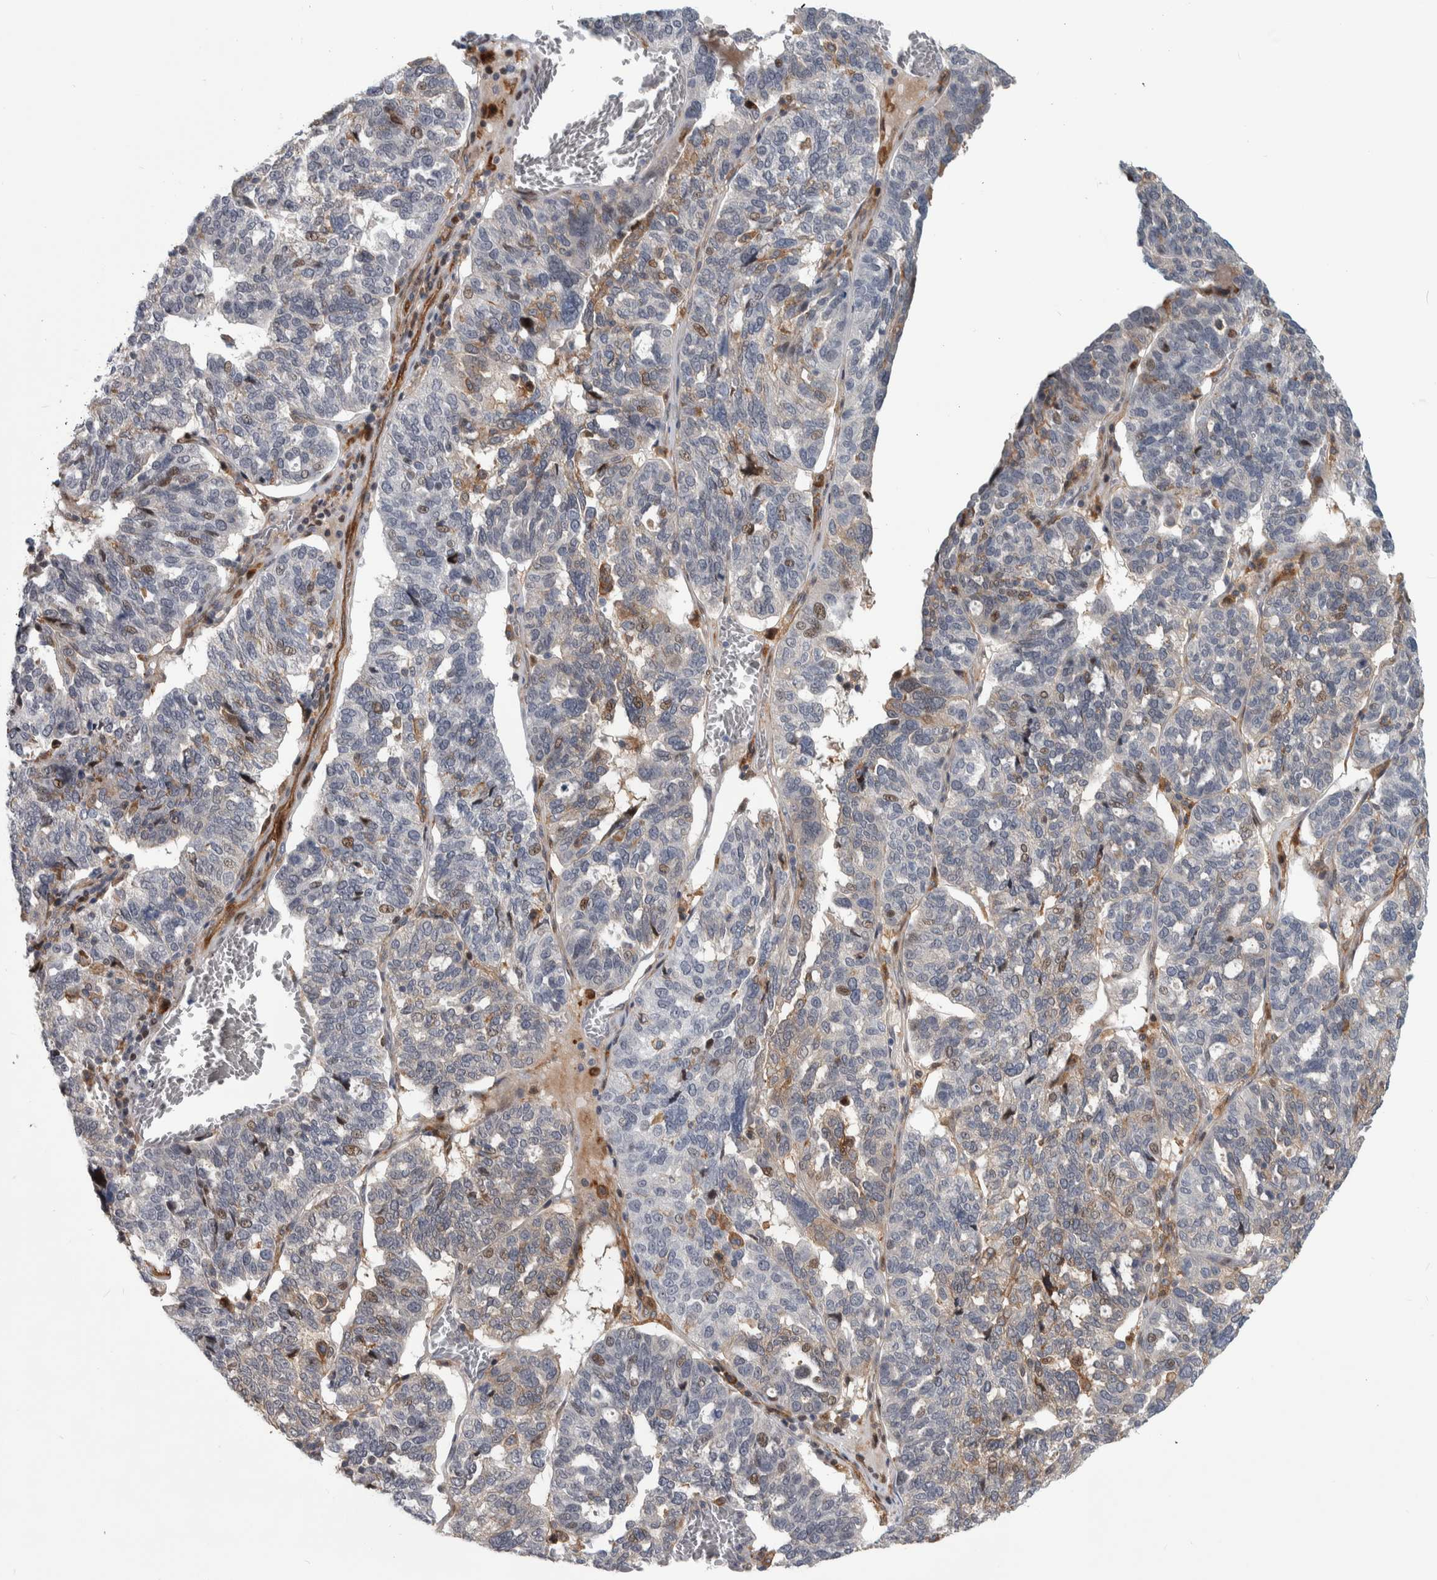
{"staining": {"intensity": "moderate", "quantity": "<25%", "location": "nuclear"}, "tissue": "ovarian cancer", "cell_type": "Tumor cells", "image_type": "cancer", "snomed": [{"axis": "morphology", "description": "Cystadenocarcinoma, serous, NOS"}, {"axis": "topography", "description": "Ovary"}], "caption": "This is an image of immunohistochemistry staining of ovarian serous cystadenocarcinoma, which shows moderate staining in the nuclear of tumor cells.", "gene": "MSL1", "patient": {"sex": "female", "age": 59}}